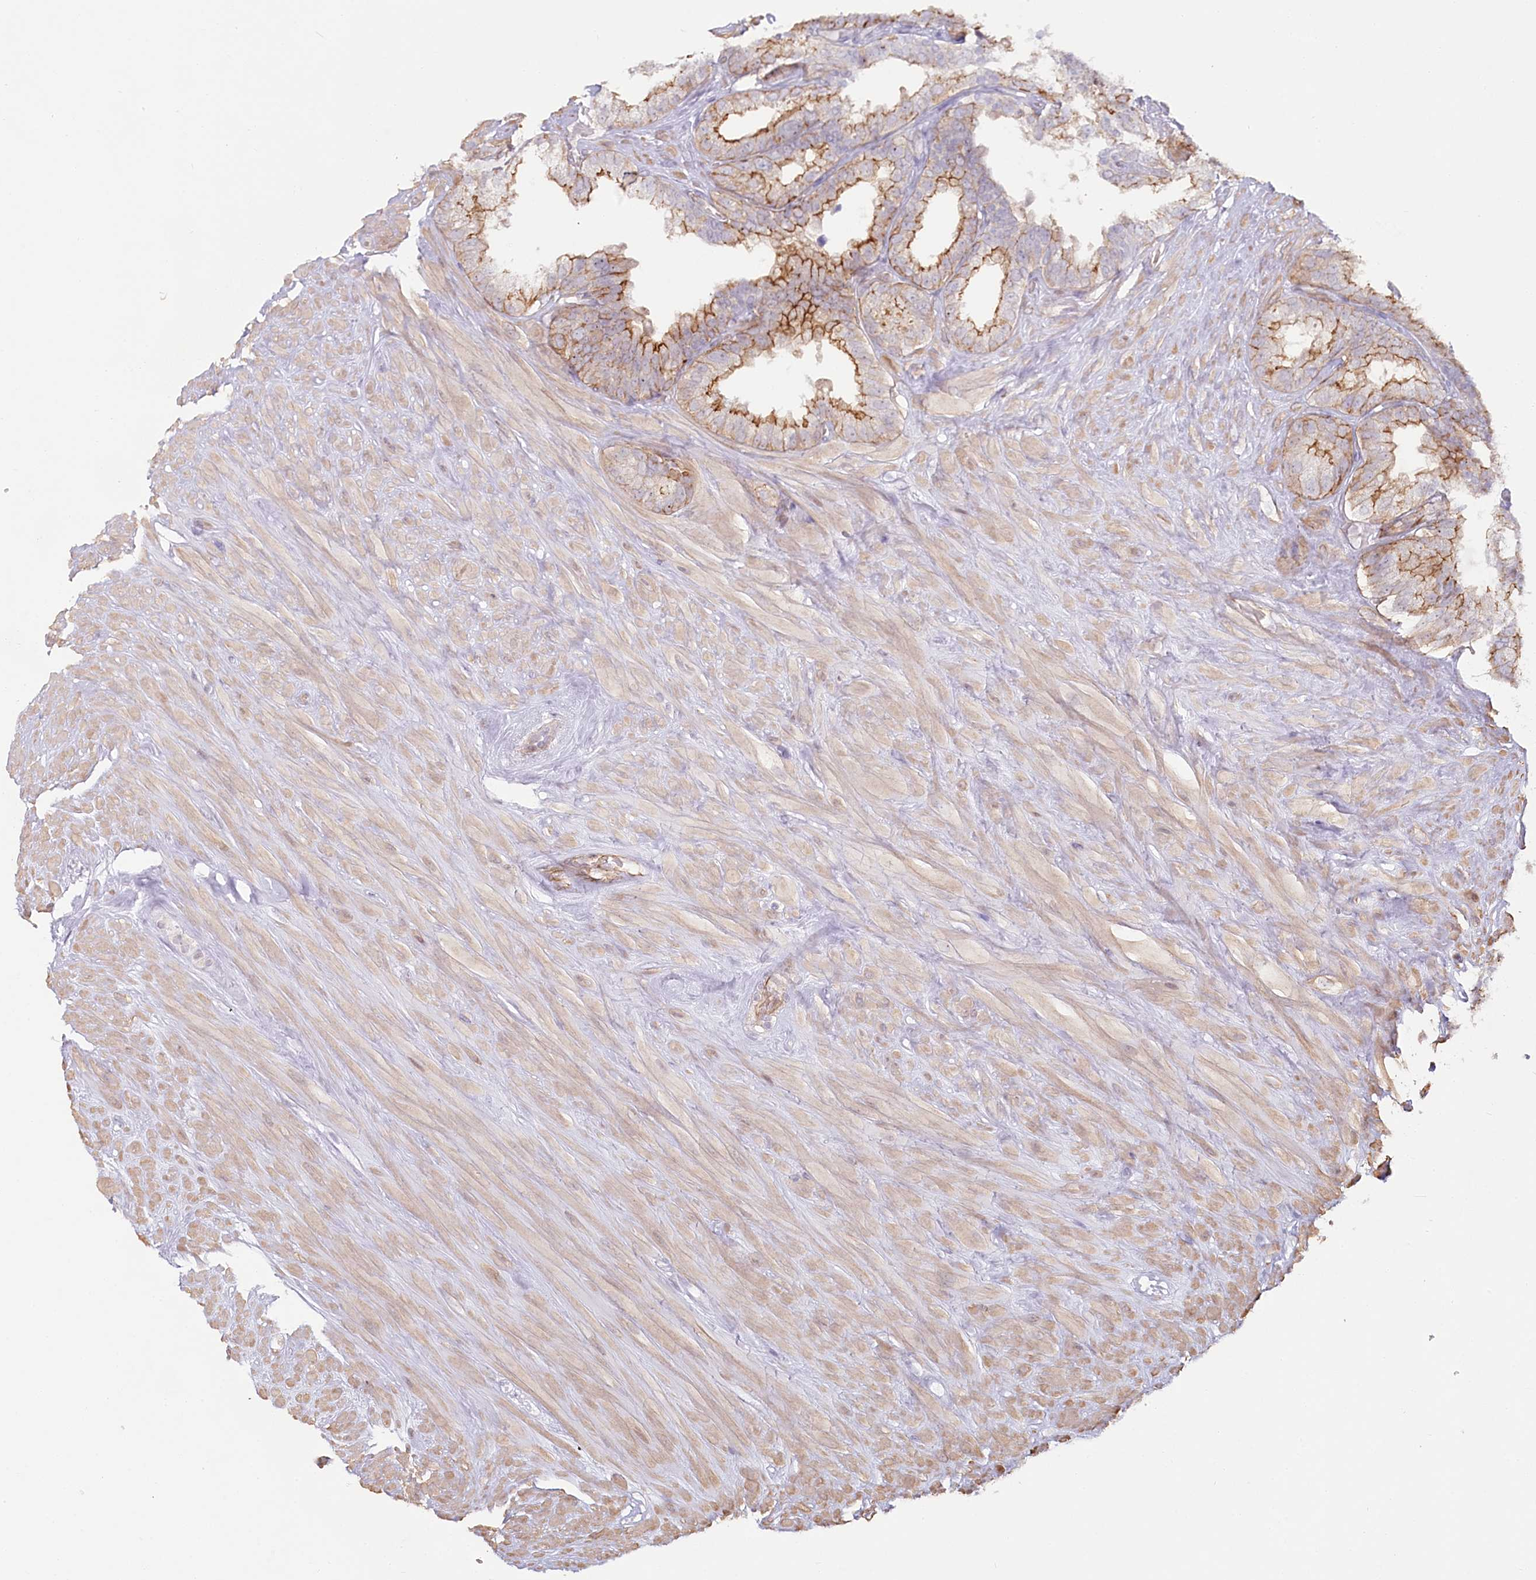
{"staining": {"intensity": "strong", "quantity": "<25%", "location": "cytoplasmic/membranous"}, "tissue": "seminal vesicle", "cell_type": "Glandular cells", "image_type": "normal", "snomed": [{"axis": "morphology", "description": "Normal tissue, NOS"}, {"axis": "topography", "description": "Seminal veicle"}], "caption": "Glandular cells exhibit medium levels of strong cytoplasmic/membranous expression in about <25% of cells in benign human seminal vesicle.", "gene": "ABHD8", "patient": {"sex": "male", "age": 80}}